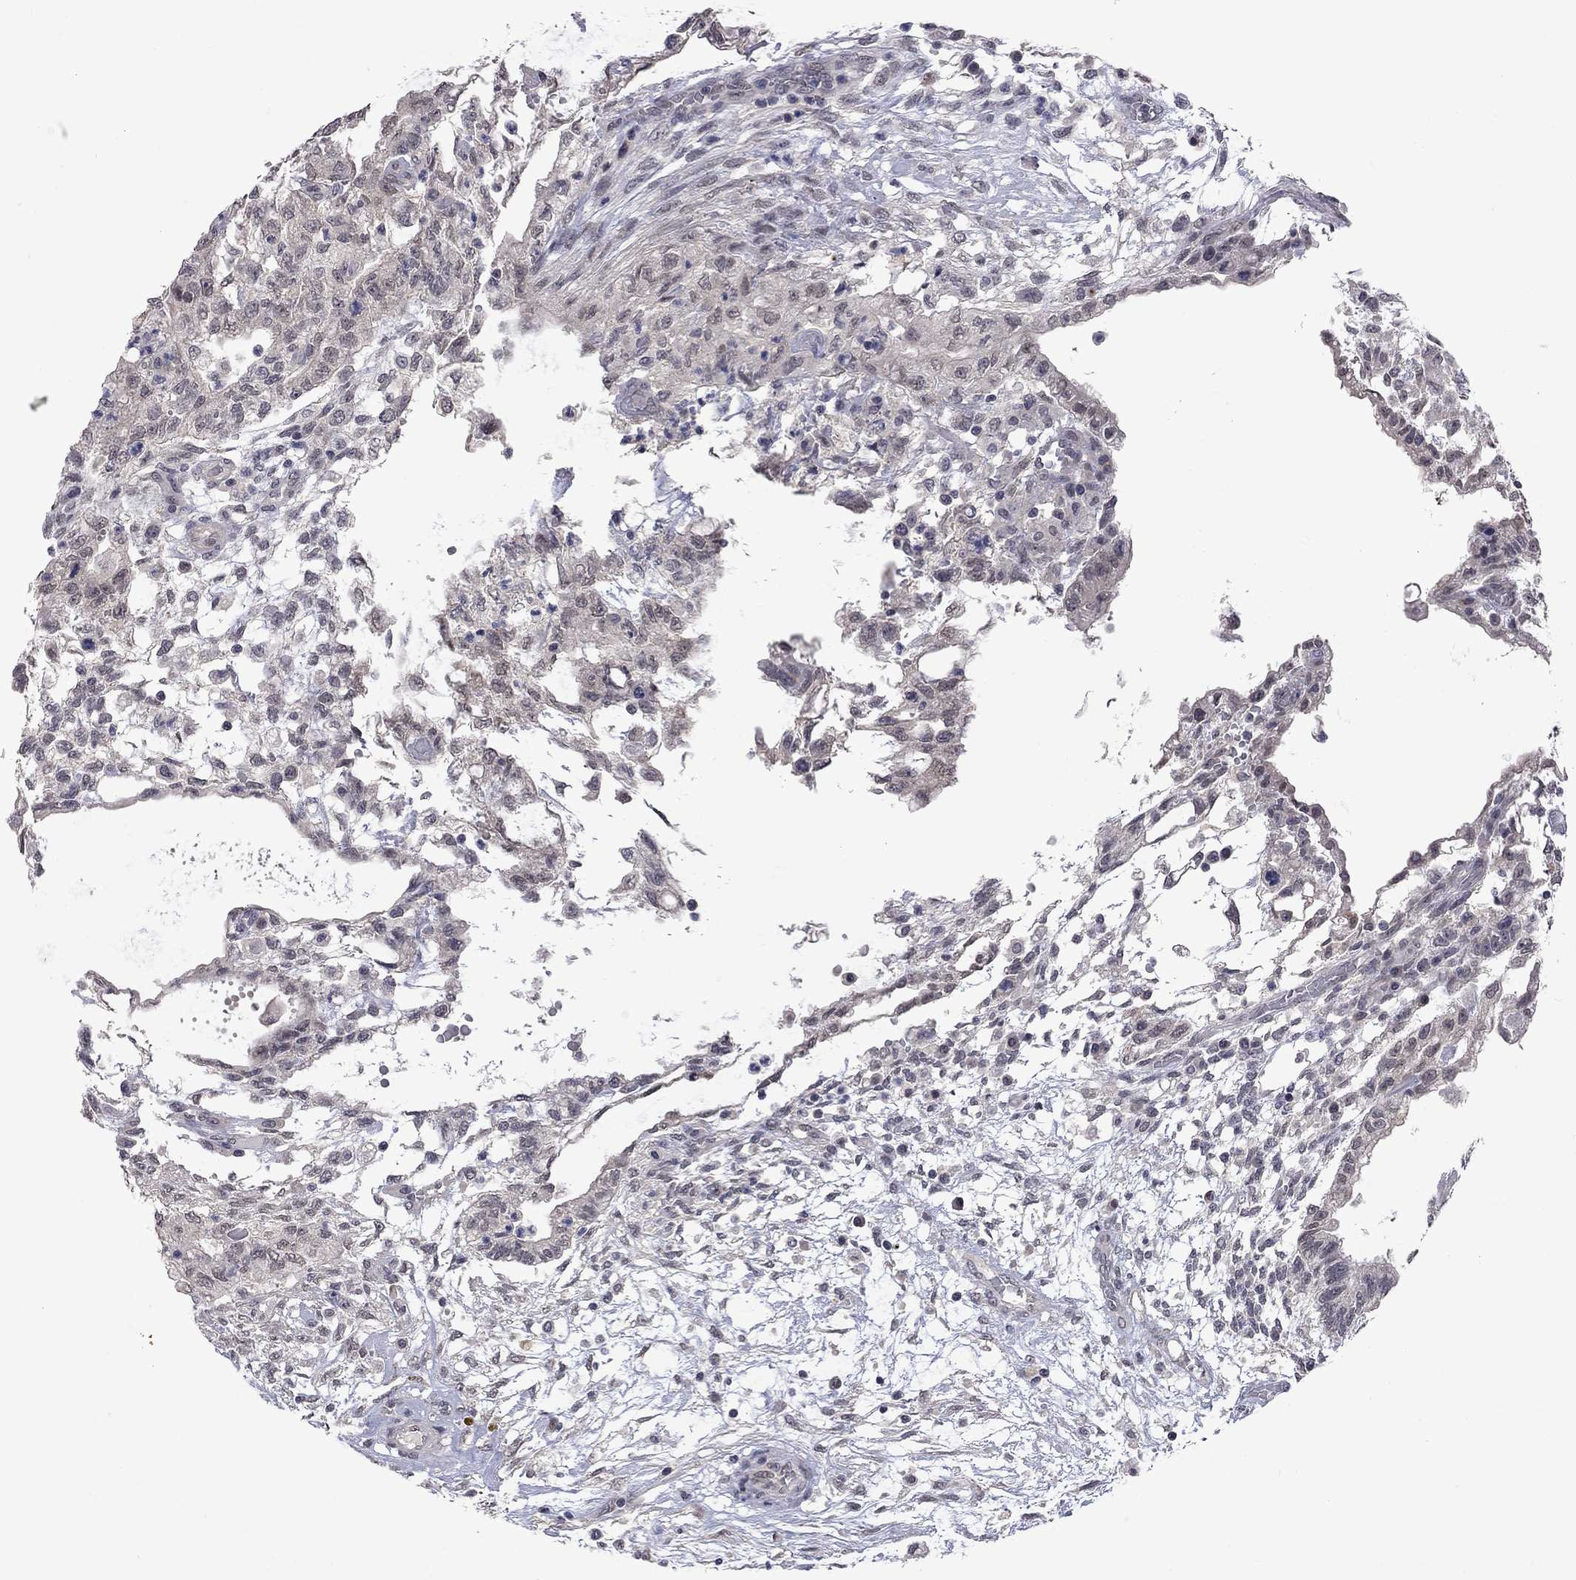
{"staining": {"intensity": "negative", "quantity": "none", "location": "none"}, "tissue": "testis cancer", "cell_type": "Tumor cells", "image_type": "cancer", "snomed": [{"axis": "morphology", "description": "Carcinoma, Embryonal, NOS"}, {"axis": "topography", "description": "Testis"}], "caption": "This is a image of immunohistochemistry staining of testis cancer, which shows no positivity in tumor cells.", "gene": "FABP12", "patient": {"sex": "male", "age": 32}}